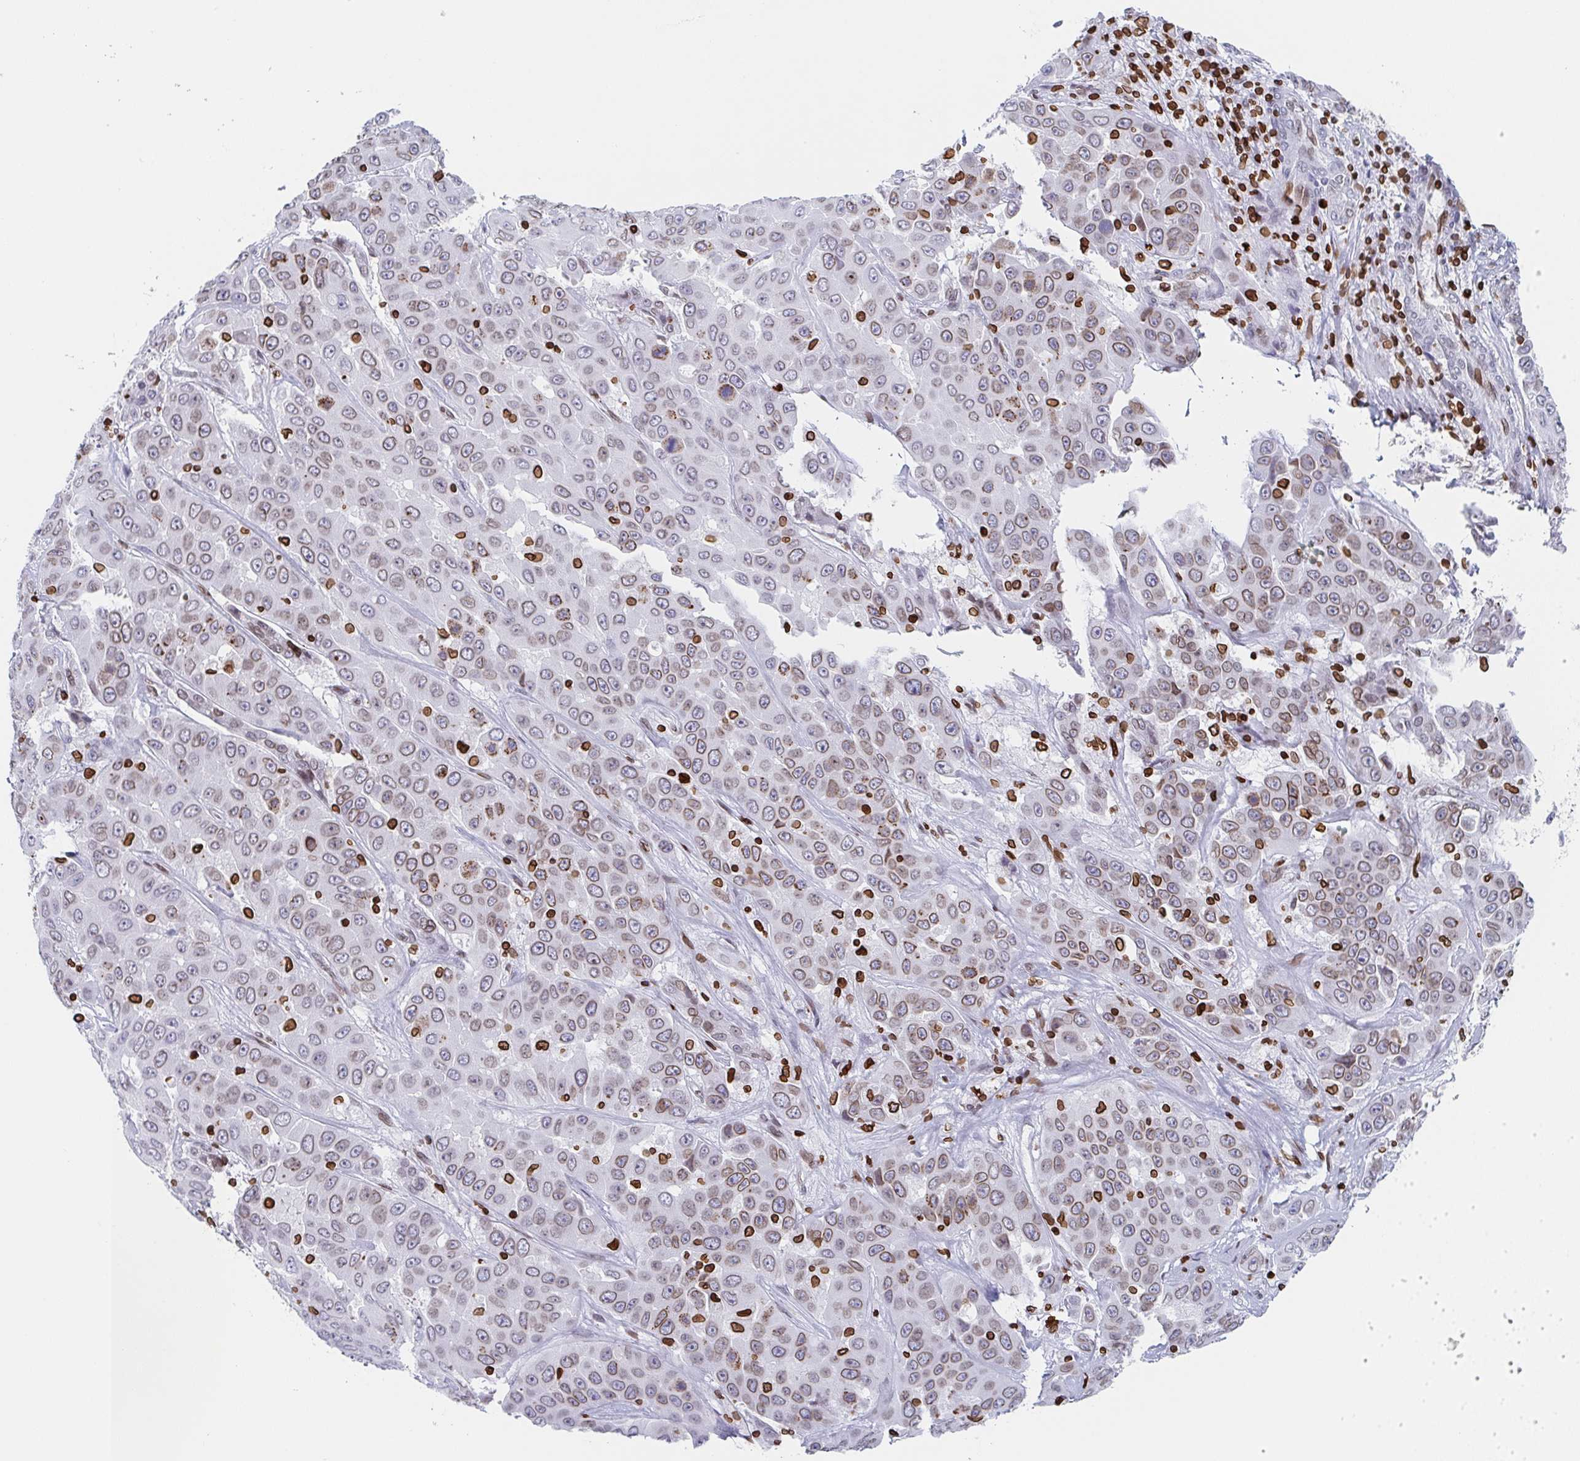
{"staining": {"intensity": "weak", "quantity": "25%-75%", "location": "cytoplasmic/membranous,nuclear"}, "tissue": "liver cancer", "cell_type": "Tumor cells", "image_type": "cancer", "snomed": [{"axis": "morphology", "description": "Cholangiocarcinoma"}, {"axis": "topography", "description": "Liver"}], "caption": "IHC (DAB (3,3'-diaminobenzidine)) staining of liver cancer exhibits weak cytoplasmic/membranous and nuclear protein positivity in approximately 25%-75% of tumor cells.", "gene": "BTBD7", "patient": {"sex": "female", "age": 52}}